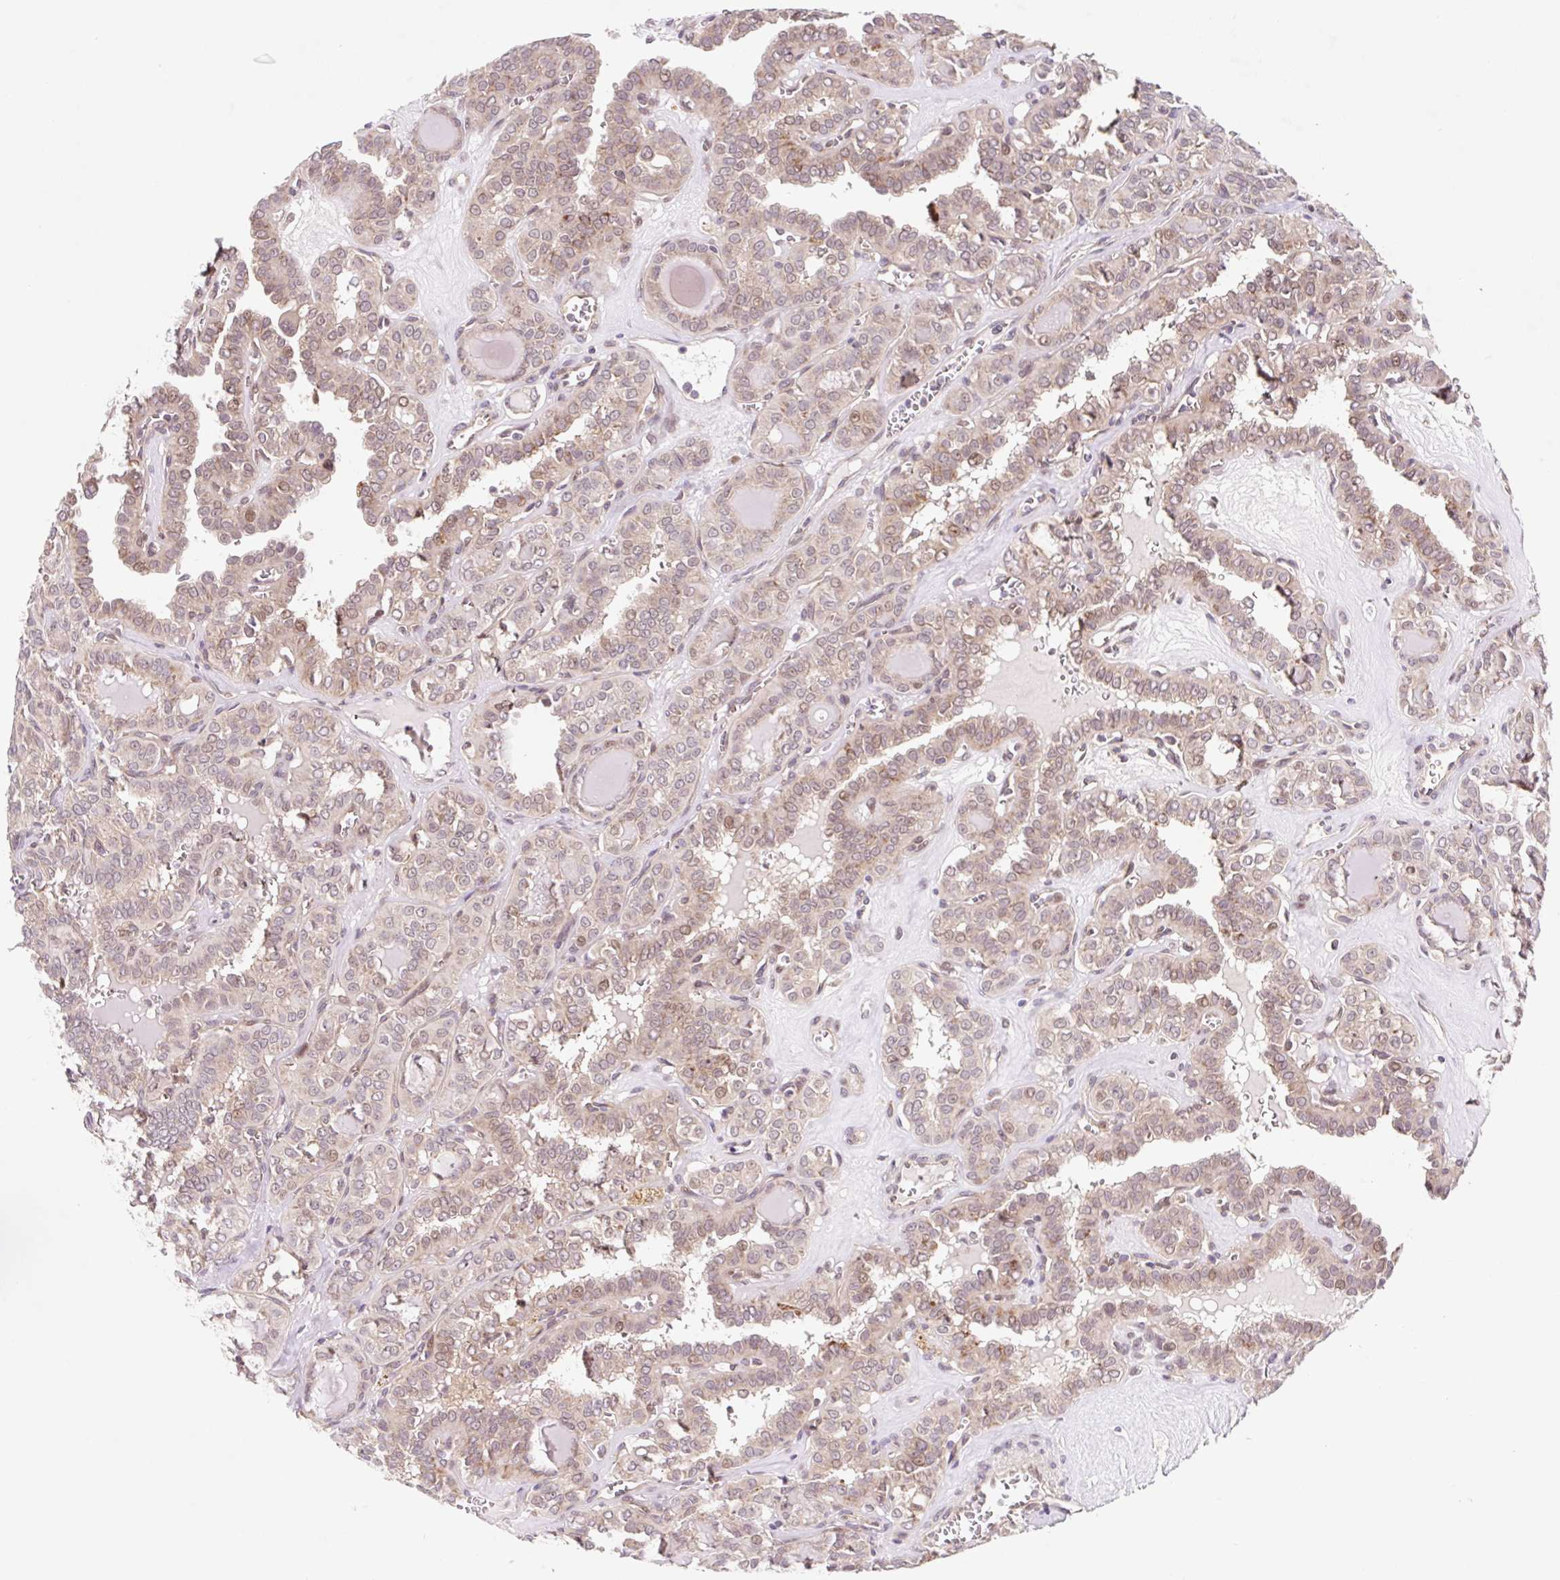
{"staining": {"intensity": "weak", "quantity": "<25%", "location": "cytoplasmic/membranous,nuclear"}, "tissue": "thyroid cancer", "cell_type": "Tumor cells", "image_type": "cancer", "snomed": [{"axis": "morphology", "description": "Papillary adenocarcinoma, NOS"}, {"axis": "topography", "description": "Thyroid gland"}], "caption": "Histopathology image shows no protein positivity in tumor cells of thyroid cancer (papillary adenocarcinoma) tissue.", "gene": "HFE", "patient": {"sex": "female", "age": 41}}